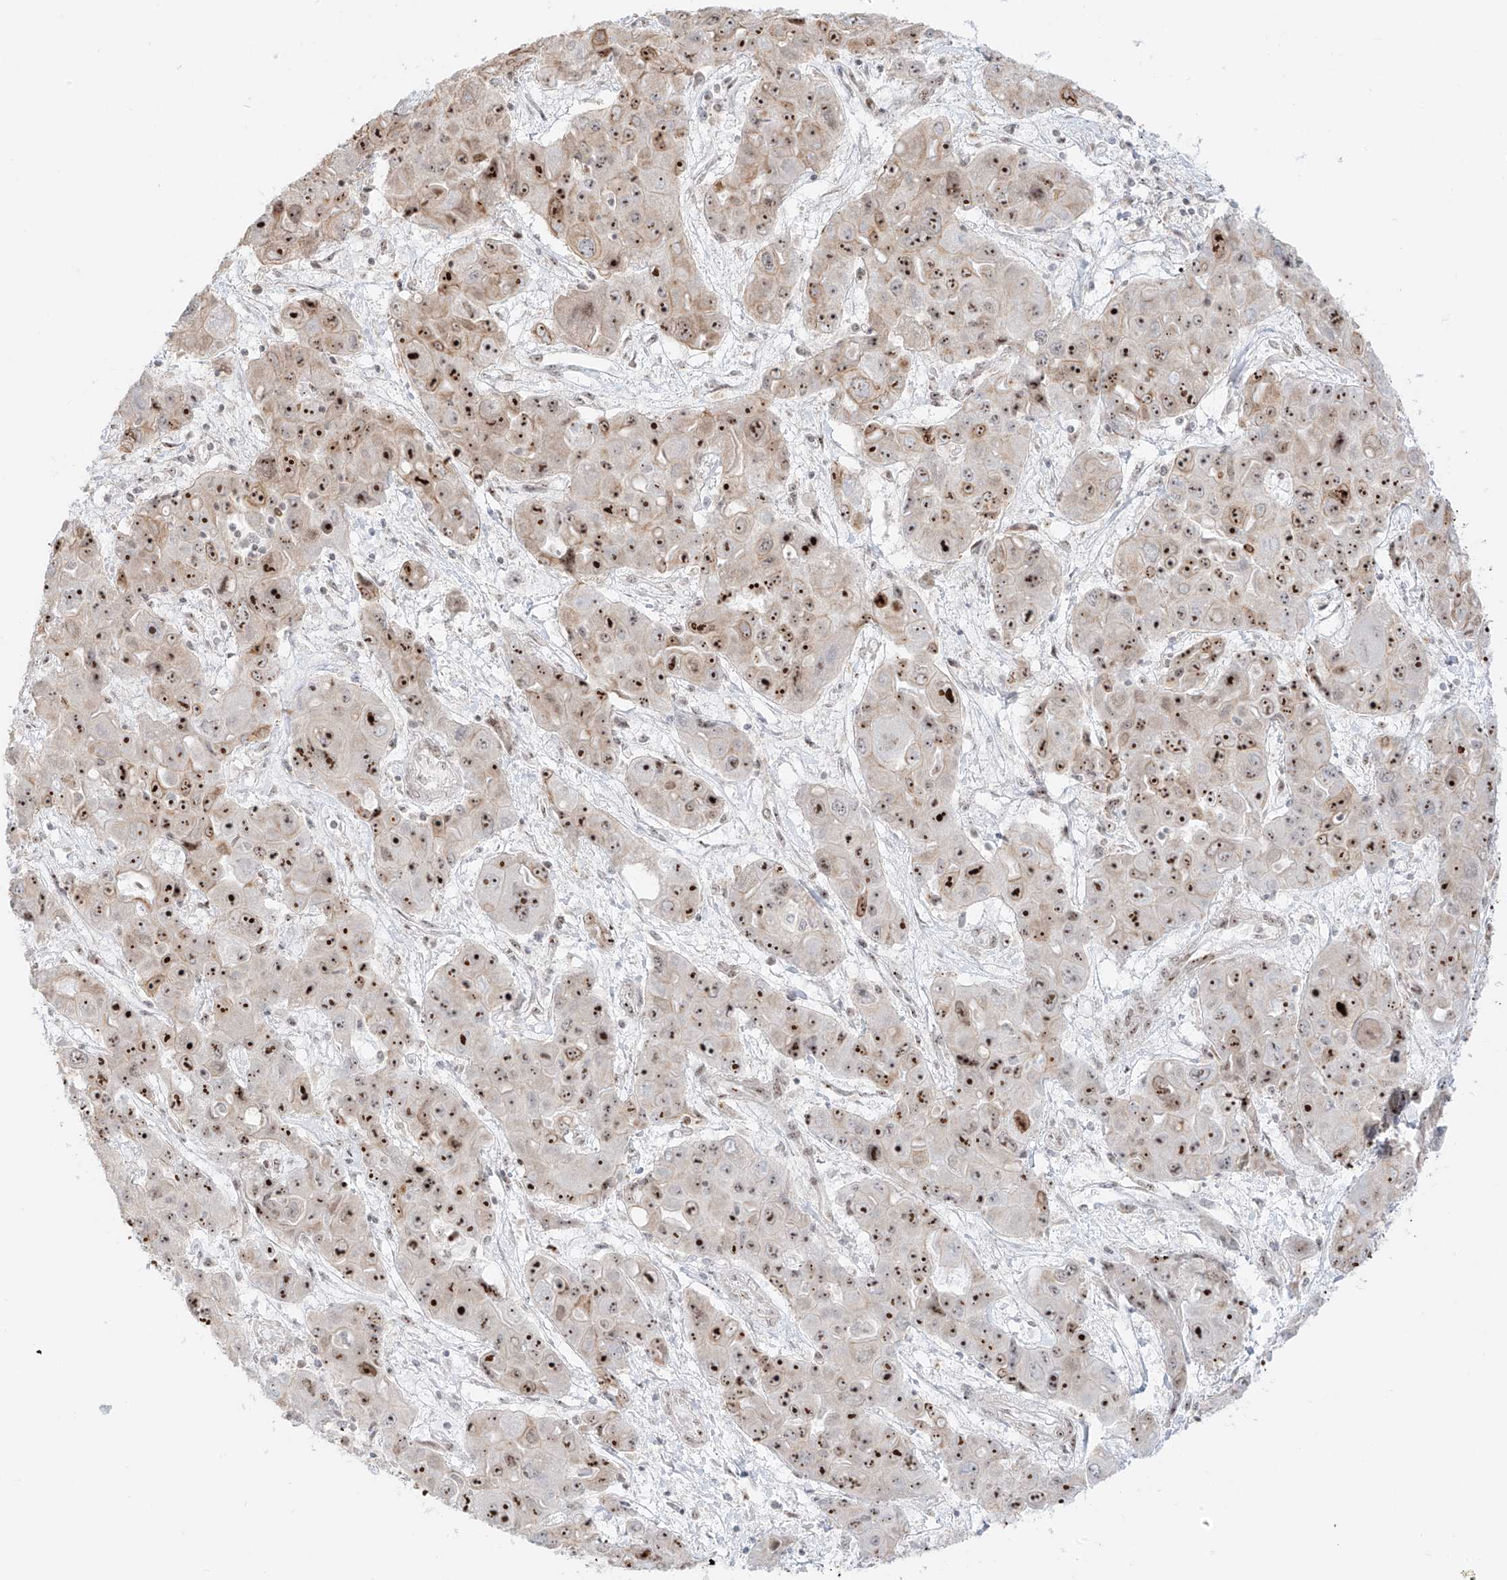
{"staining": {"intensity": "strong", "quantity": "25%-75%", "location": "cytoplasmic/membranous,nuclear"}, "tissue": "liver cancer", "cell_type": "Tumor cells", "image_type": "cancer", "snomed": [{"axis": "morphology", "description": "Cholangiocarcinoma"}, {"axis": "topography", "description": "Liver"}], "caption": "Immunohistochemistry of human liver cholangiocarcinoma displays high levels of strong cytoplasmic/membranous and nuclear expression in about 25%-75% of tumor cells.", "gene": "ZNF512", "patient": {"sex": "male", "age": 67}}